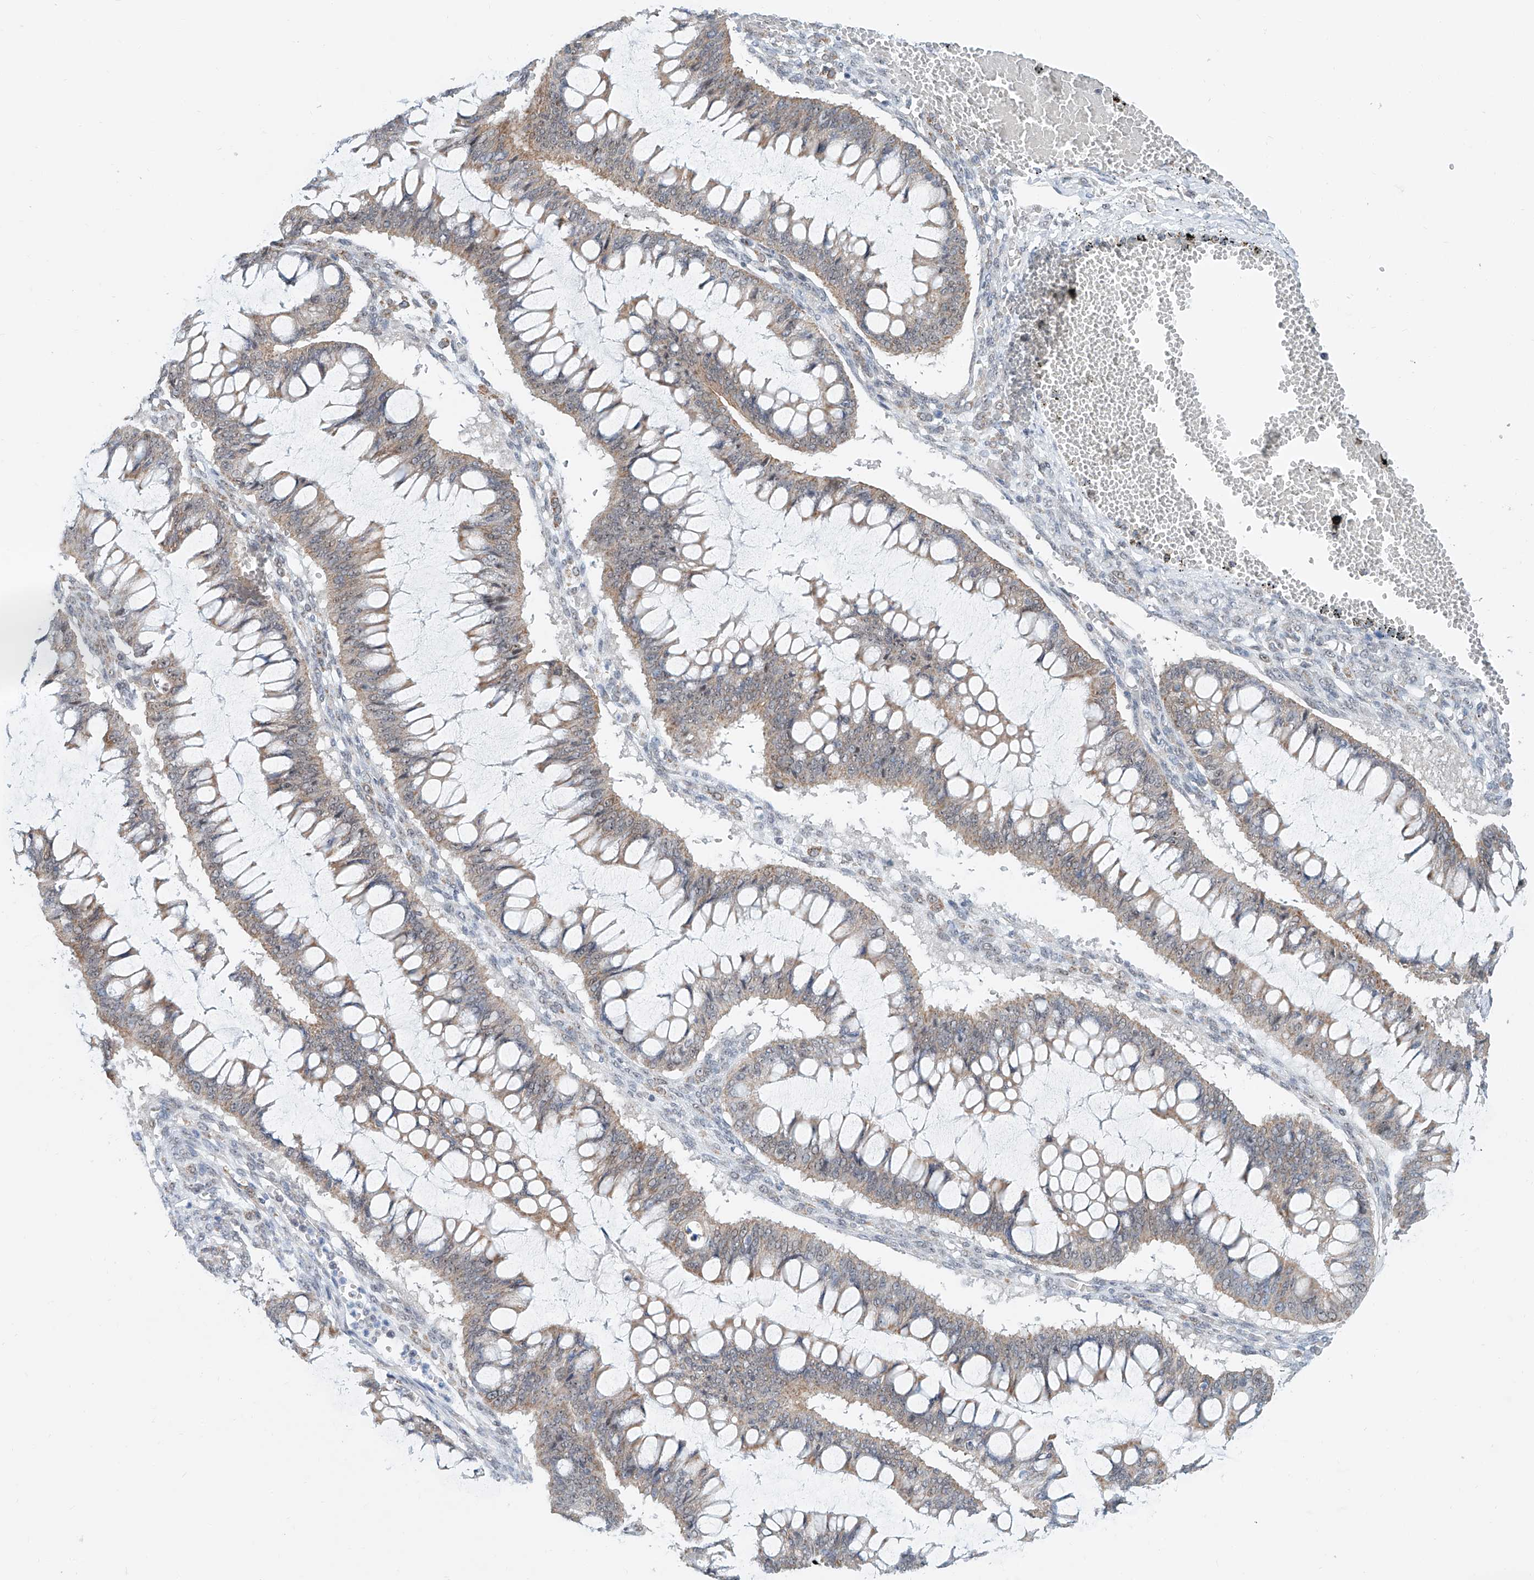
{"staining": {"intensity": "weak", "quantity": "25%-75%", "location": "cytoplasmic/membranous"}, "tissue": "ovarian cancer", "cell_type": "Tumor cells", "image_type": "cancer", "snomed": [{"axis": "morphology", "description": "Cystadenocarcinoma, mucinous, NOS"}, {"axis": "topography", "description": "Ovary"}], "caption": "Immunohistochemical staining of ovarian cancer (mucinous cystadenocarcinoma) displays low levels of weak cytoplasmic/membranous protein positivity in approximately 25%-75% of tumor cells. The protein of interest is shown in brown color, while the nuclei are stained blue.", "gene": "SDE2", "patient": {"sex": "female", "age": 73}}